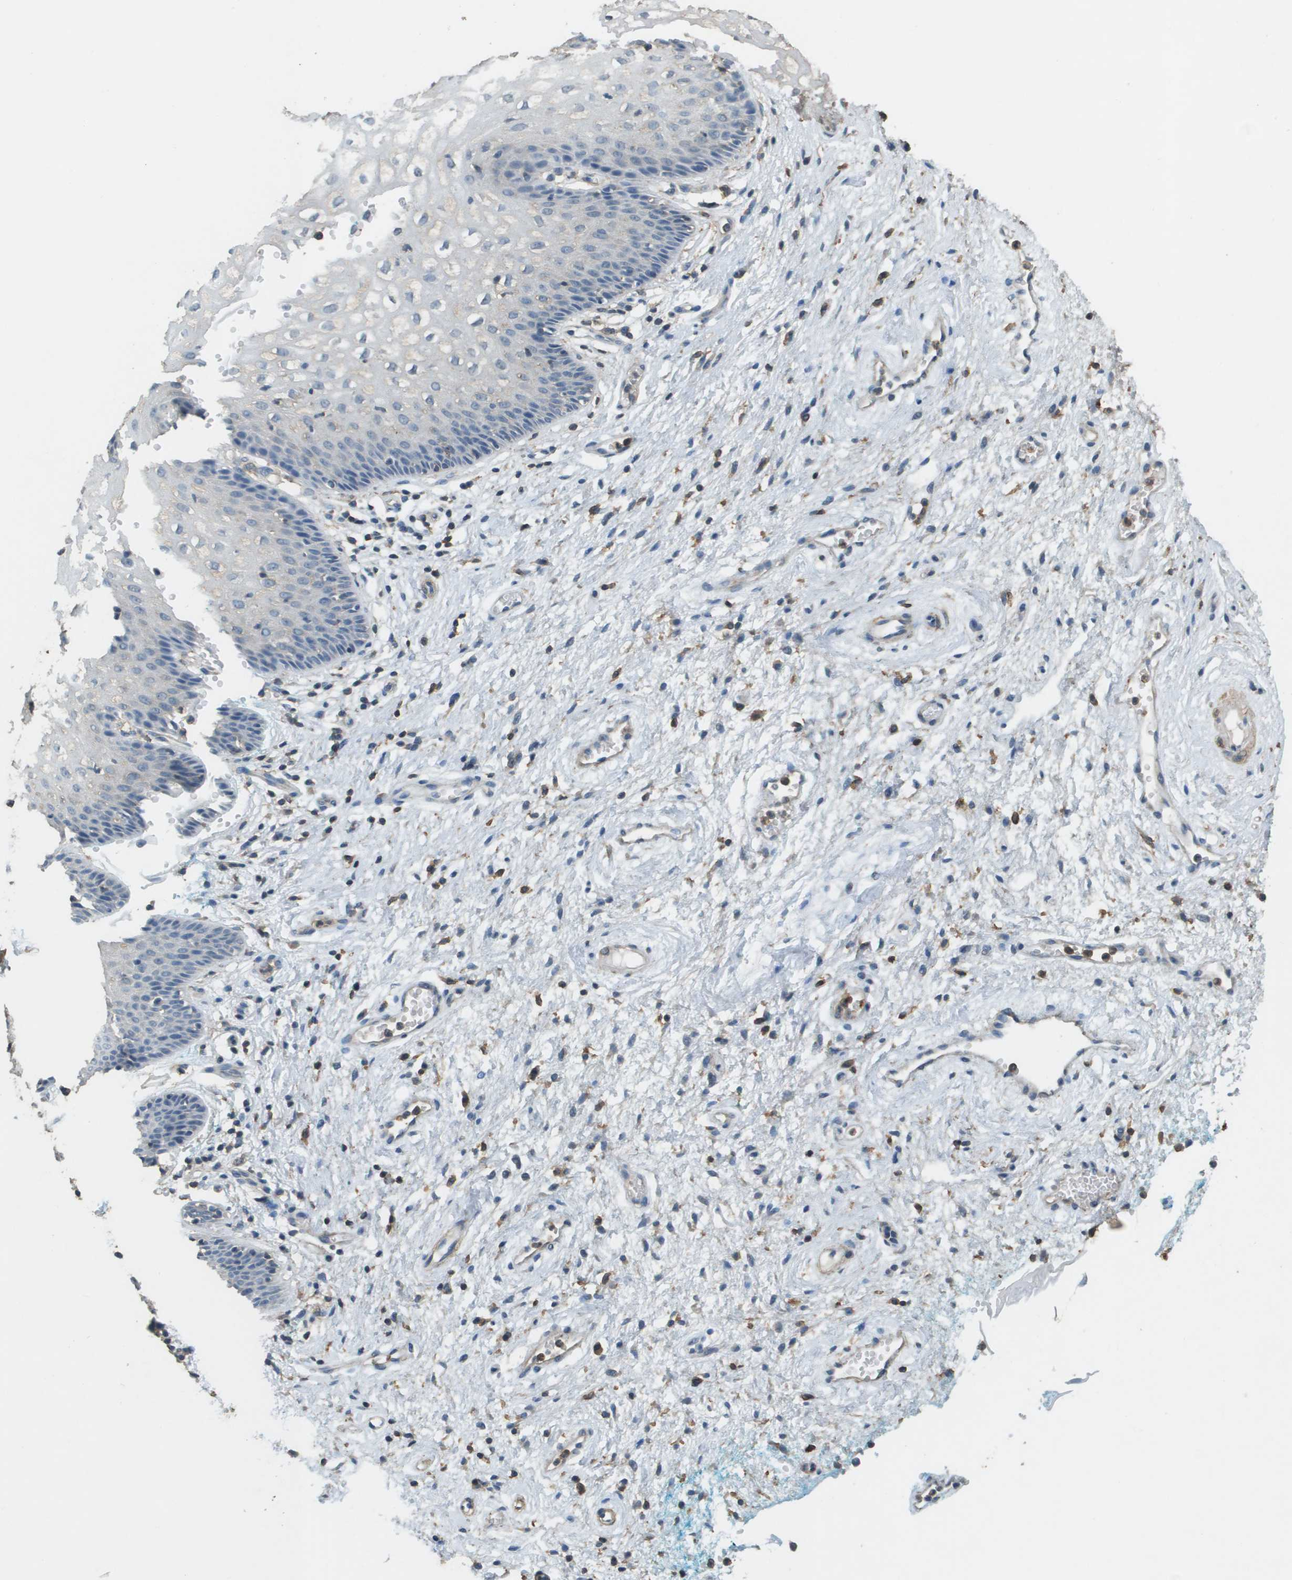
{"staining": {"intensity": "negative", "quantity": "none", "location": "none"}, "tissue": "vagina", "cell_type": "Squamous epithelial cells", "image_type": "normal", "snomed": [{"axis": "morphology", "description": "Normal tissue, NOS"}, {"axis": "topography", "description": "Vagina"}], "caption": "Immunohistochemistry (IHC) histopathology image of normal vagina: human vagina stained with DAB (3,3'-diaminobenzidine) exhibits no significant protein staining in squamous epithelial cells. (Brightfield microscopy of DAB immunohistochemistry (IHC) at high magnification).", "gene": "MS4A7", "patient": {"sex": "female", "age": 34}}